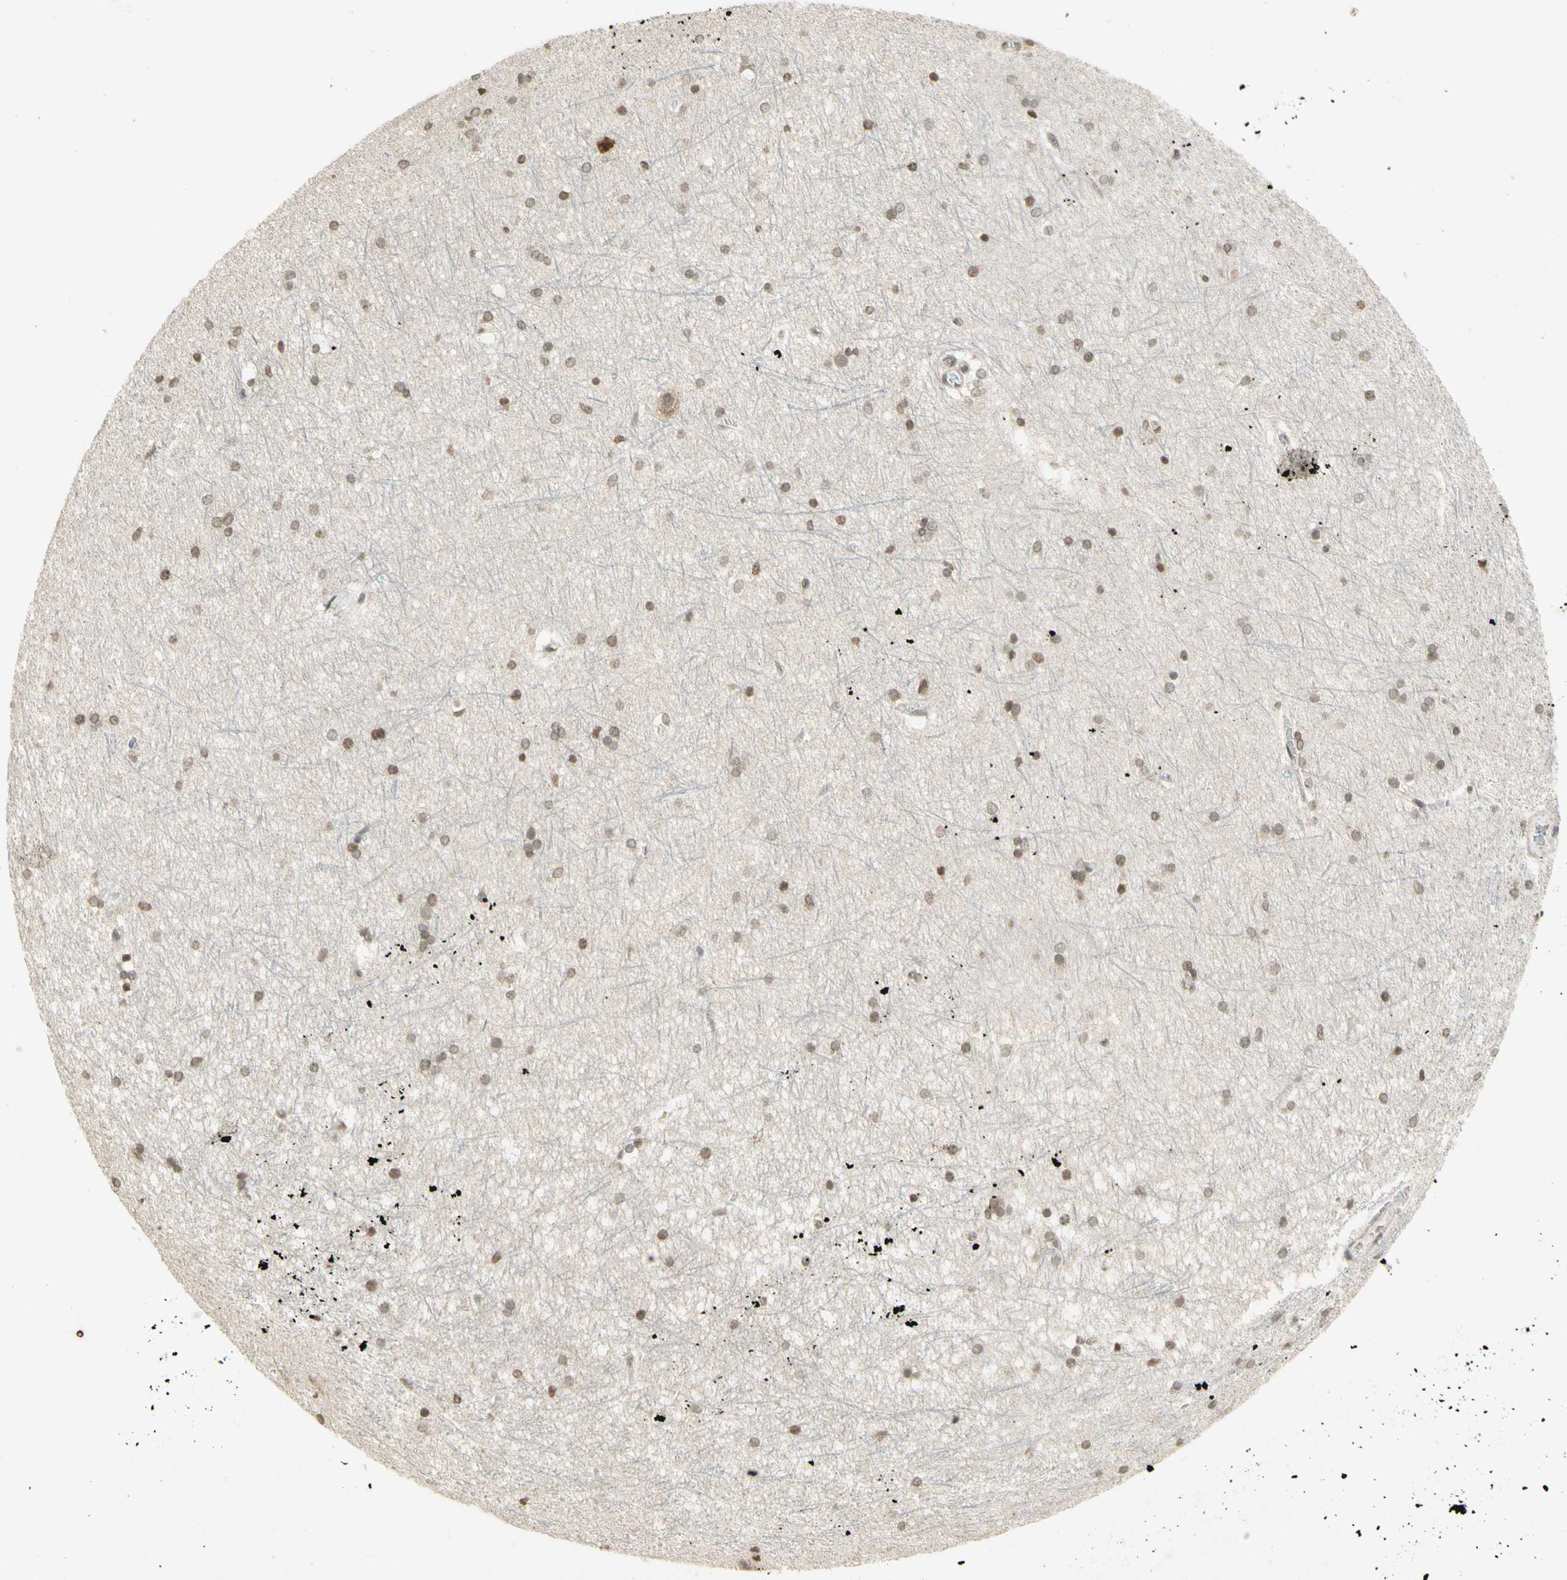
{"staining": {"intensity": "weak", "quantity": "25%-75%", "location": "cytoplasmic/membranous,nuclear"}, "tissue": "hippocampus", "cell_type": "Glial cells", "image_type": "normal", "snomed": [{"axis": "morphology", "description": "Normal tissue, NOS"}, {"axis": "topography", "description": "Hippocampus"}], "caption": "Immunohistochemical staining of benign hippocampus demonstrates 25%-75% levels of weak cytoplasmic/membranous,nuclear protein staining in about 25%-75% of glial cells.", "gene": "CCNI", "patient": {"sex": "female", "age": 19}}